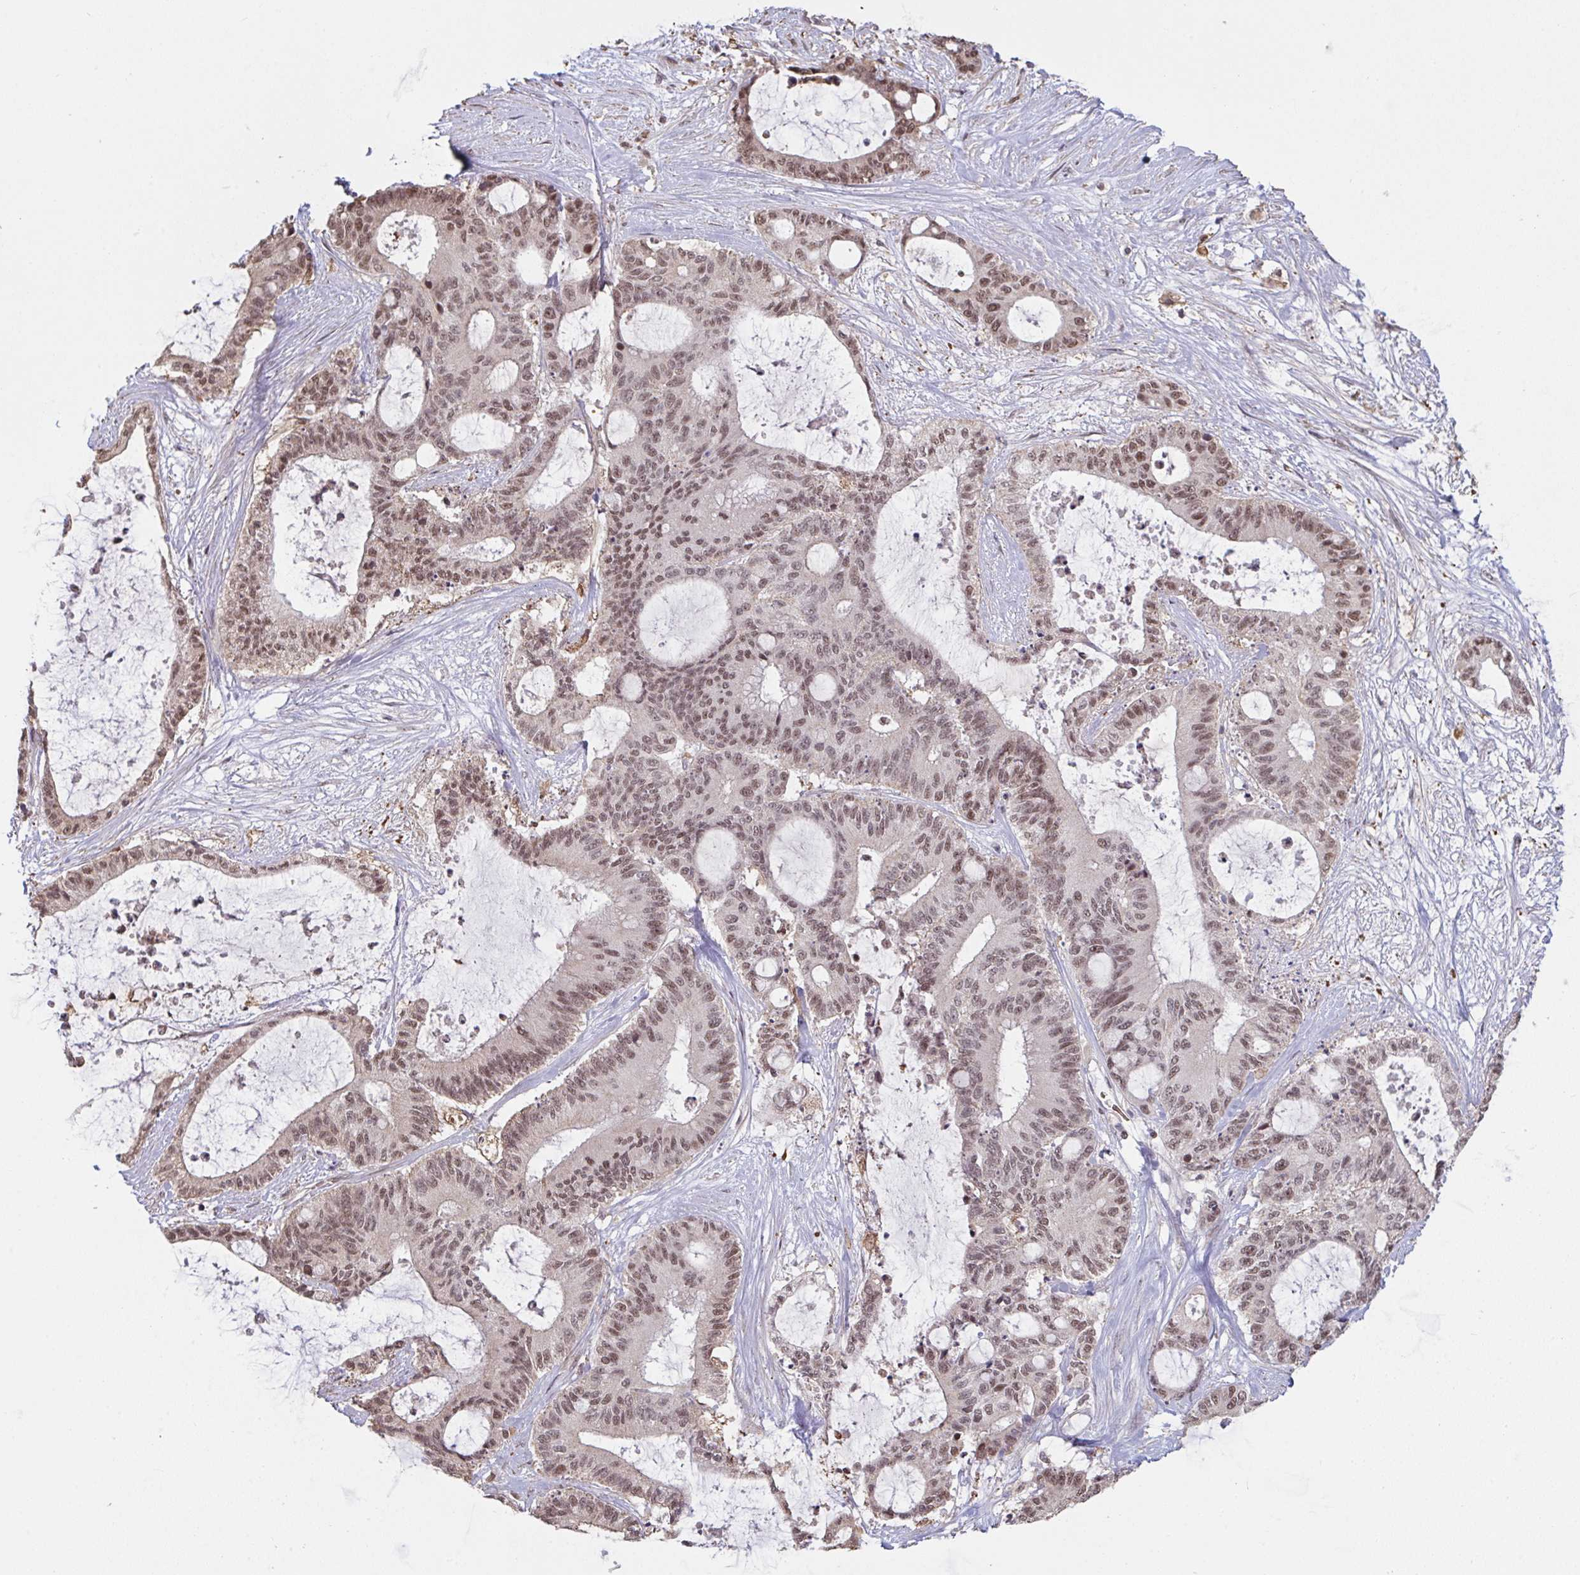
{"staining": {"intensity": "moderate", "quantity": ">75%", "location": "nuclear"}, "tissue": "liver cancer", "cell_type": "Tumor cells", "image_type": "cancer", "snomed": [{"axis": "morphology", "description": "Normal tissue, NOS"}, {"axis": "morphology", "description": "Cholangiocarcinoma"}, {"axis": "topography", "description": "Liver"}, {"axis": "topography", "description": "Peripheral nerve tissue"}], "caption": "Liver cancer tissue displays moderate nuclear staining in about >75% of tumor cells (brown staining indicates protein expression, while blue staining denotes nuclei).", "gene": "SAP30", "patient": {"sex": "female", "age": 73}}